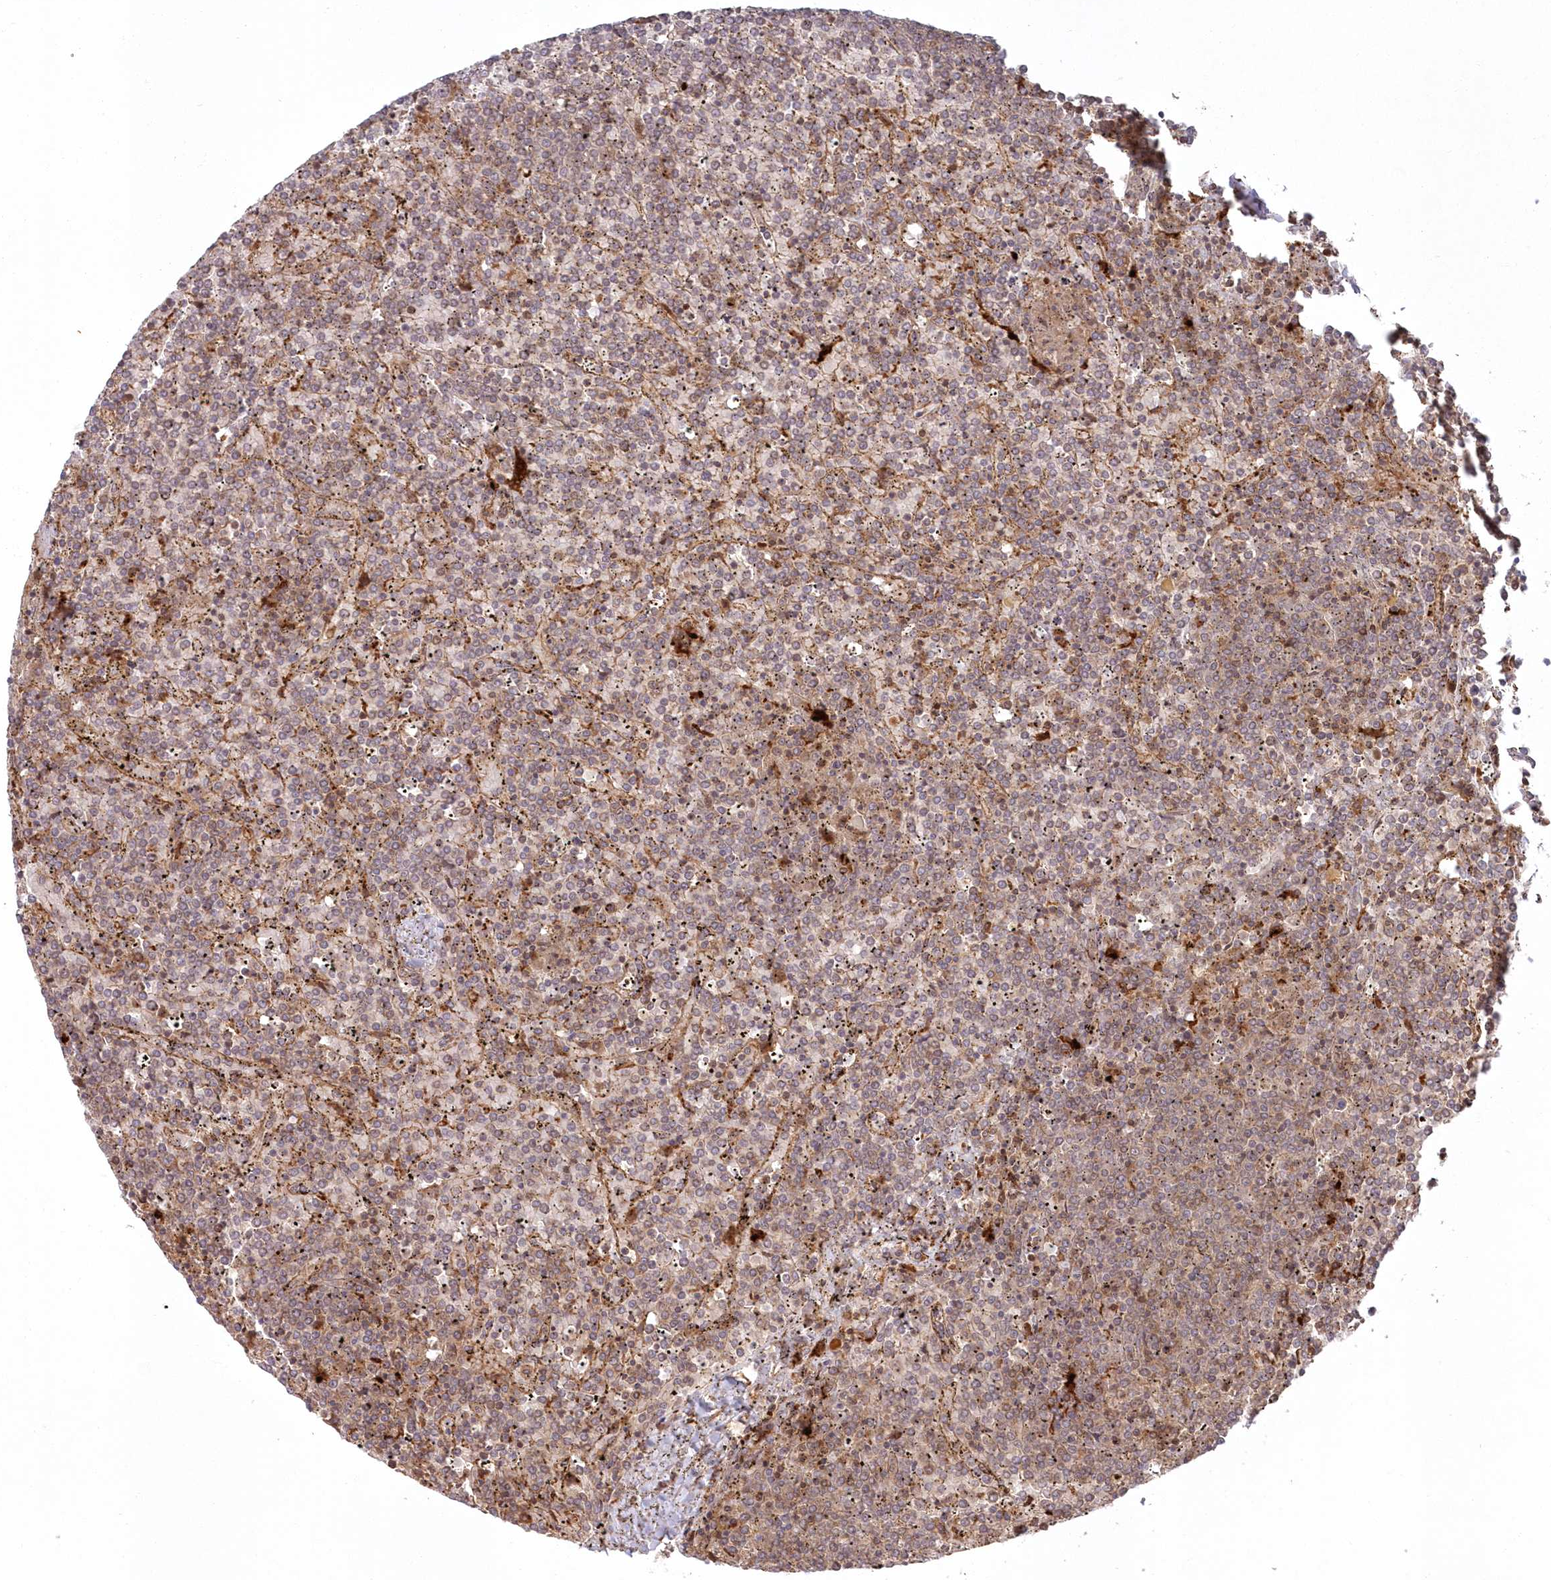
{"staining": {"intensity": "weak", "quantity": "25%-75%", "location": "cytoplasmic/membranous"}, "tissue": "lymphoma", "cell_type": "Tumor cells", "image_type": "cancer", "snomed": [{"axis": "morphology", "description": "Malignant lymphoma, non-Hodgkin's type, Low grade"}, {"axis": "topography", "description": "Spleen"}], "caption": "Immunohistochemistry (IHC) of lymphoma demonstrates low levels of weak cytoplasmic/membranous expression in approximately 25%-75% of tumor cells.", "gene": "RGCC", "patient": {"sex": "female", "age": 19}}